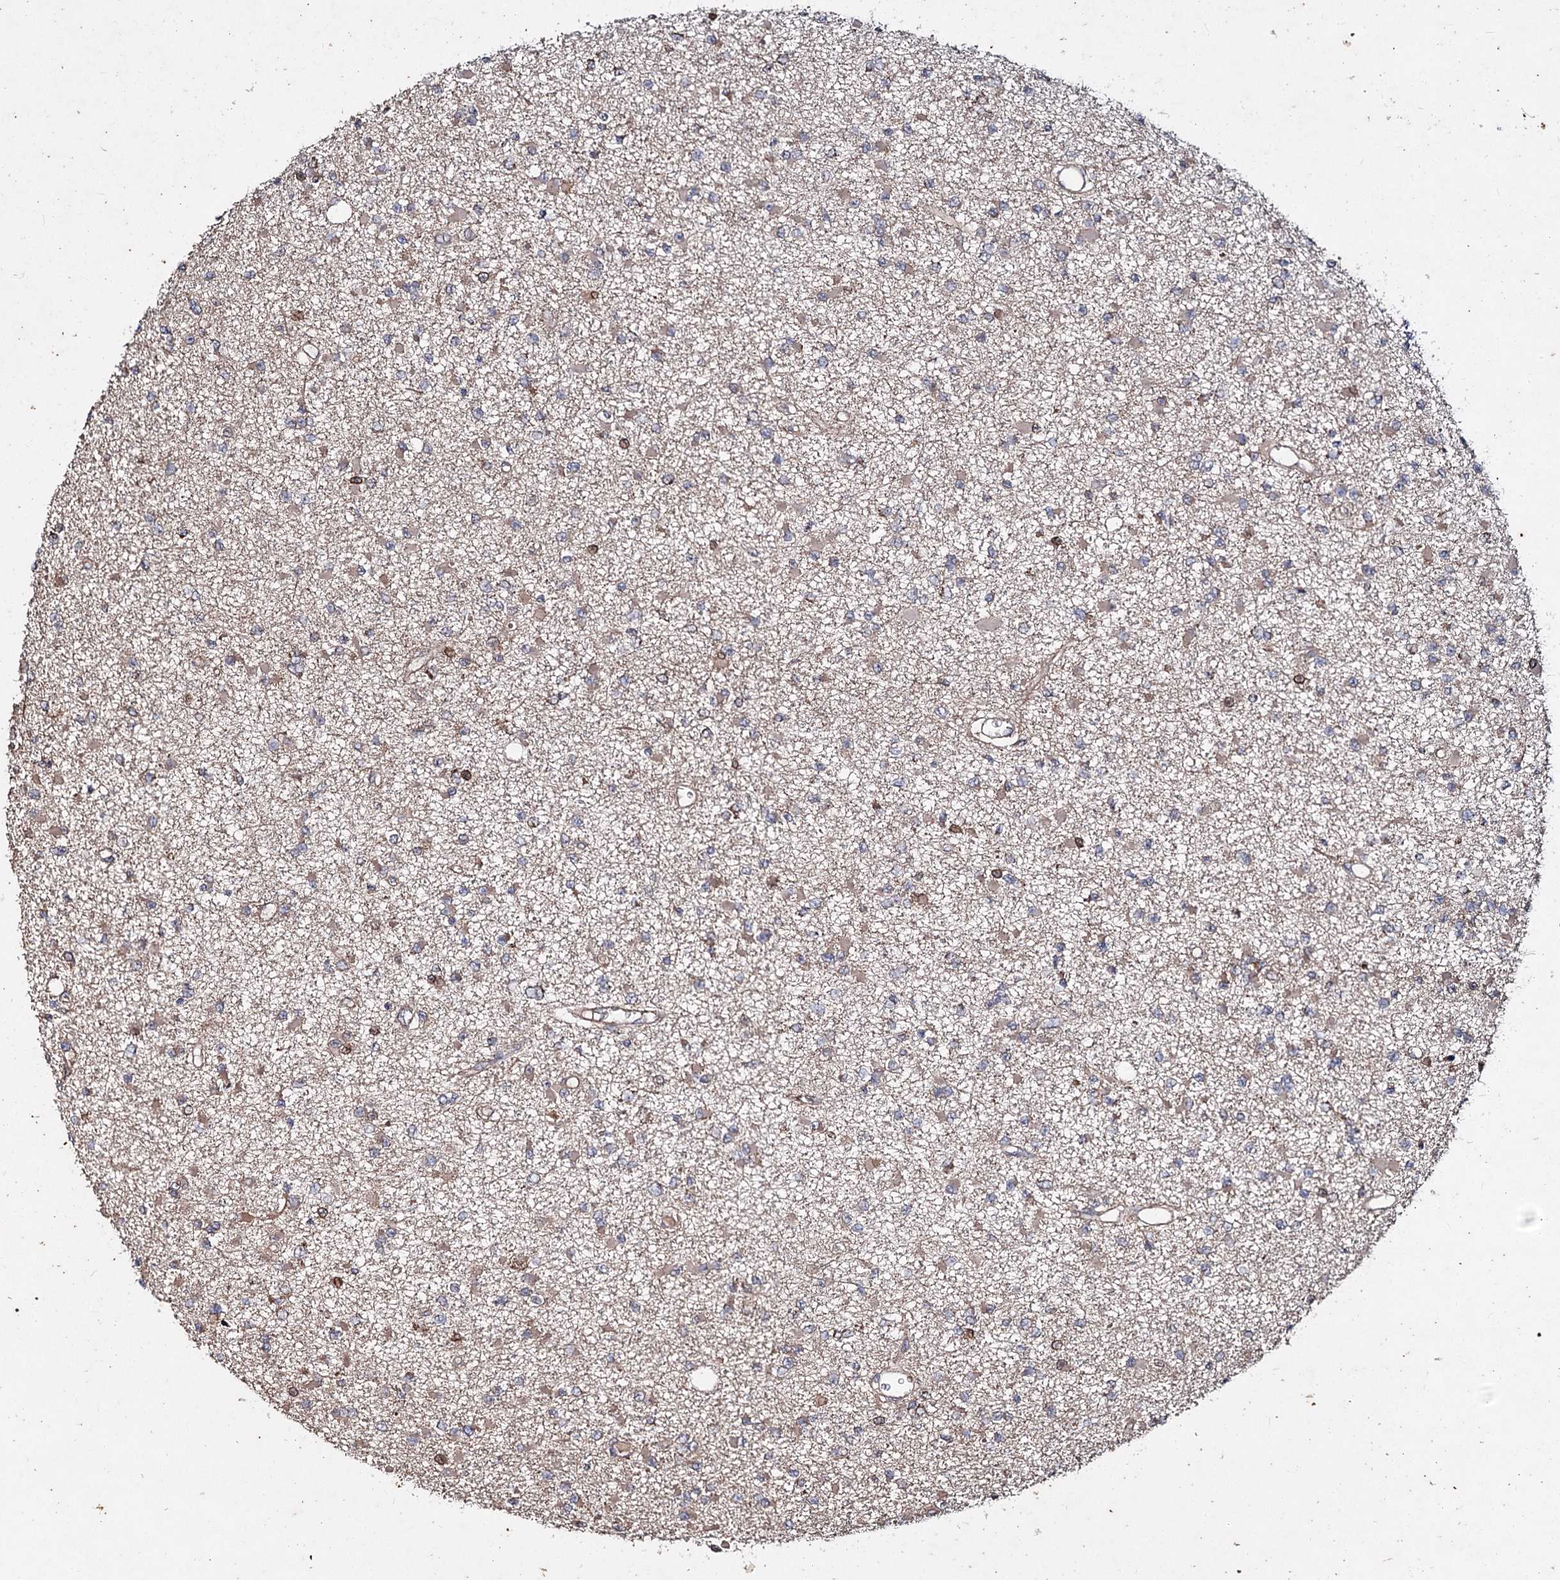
{"staining": {"intensity": "weak", "quantity": "25%-75%", "location": "cytoplasmic/membranous"}, "tissue": "glioma", "cell_type": "Tumor cells", "image_type": "cancer", "snomed": [{"axis": "morphology", "description": "Glioma, malignant, Low grade"}, {"axis": "topography", "description": "Brain"}], "caption": "Immunohistochemical staining of human glioma shows weak cytoplasmic/membranous protein expression in about 25%-75% of tumor cells. (DAB IHC with brightfield microscopy, high magnification).", "gene": "MINDY3", "patient": {"sex": "female", "age": 22}}